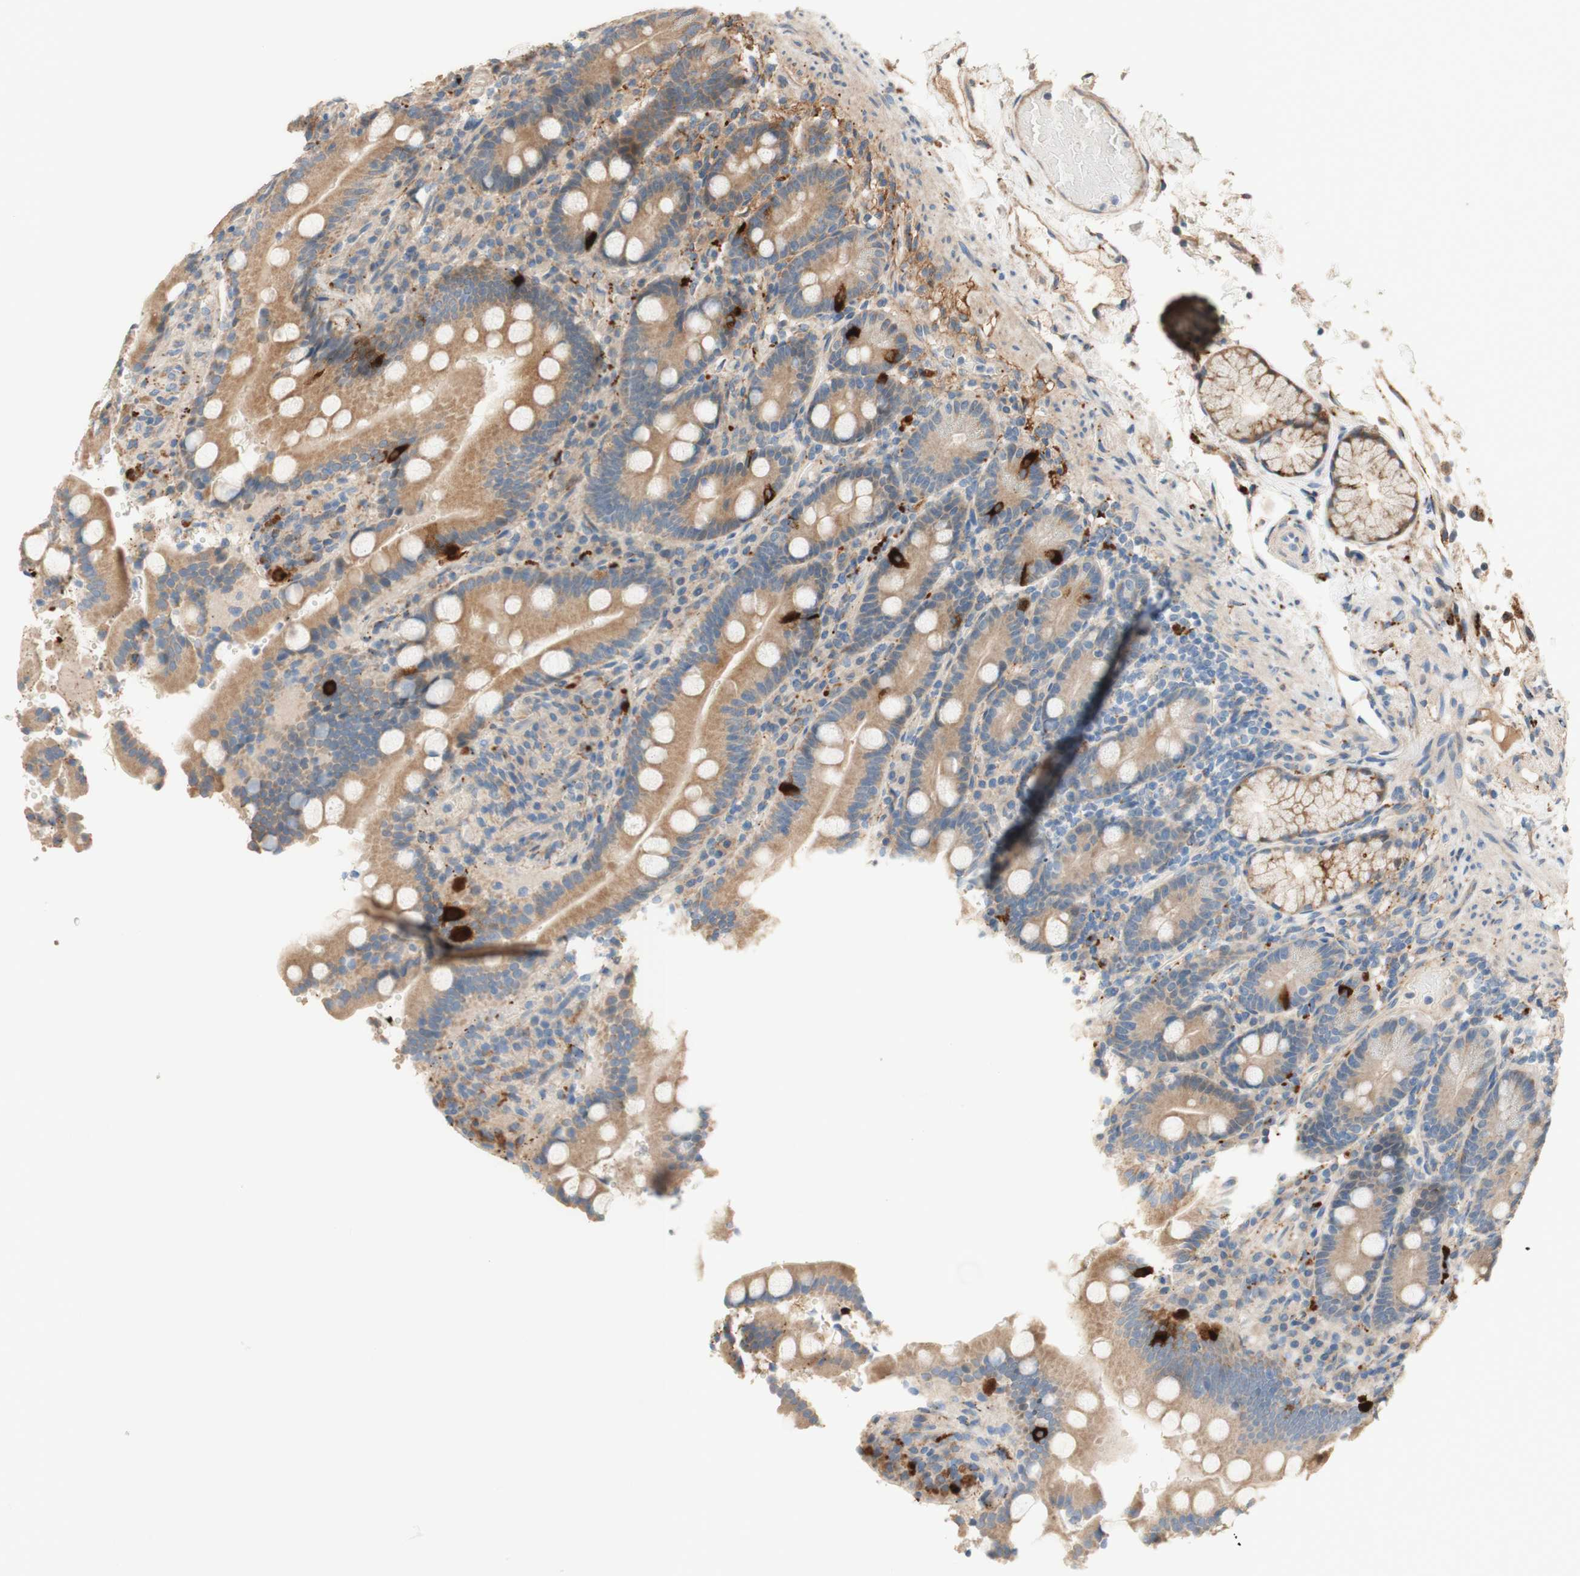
{"staining": {"intensity": "moderate", "quantity": ">75%", "location": "cytoplasmic/membranous"}, "tissue": "duodenum", "cell_type": "Glandular cells", "image_type": "normal", "snomed": [{"axis": "morphology", "description": "Normal tissue, NOS"}, {"axis": "topography", "description": "Small intestine, NOS"}], "caption": "Immunohistochemistry (IHC) (DAB) staining of unremarkable duodenum exhibits moderate cytoplasmic/membranous protein staining in approximately >75% of glandular cells. (DAB IHC, brown staining for protein, blue staining for nuclei).", "gene": "PTPN21", "patient": {"sex": "female", "age": 71}}